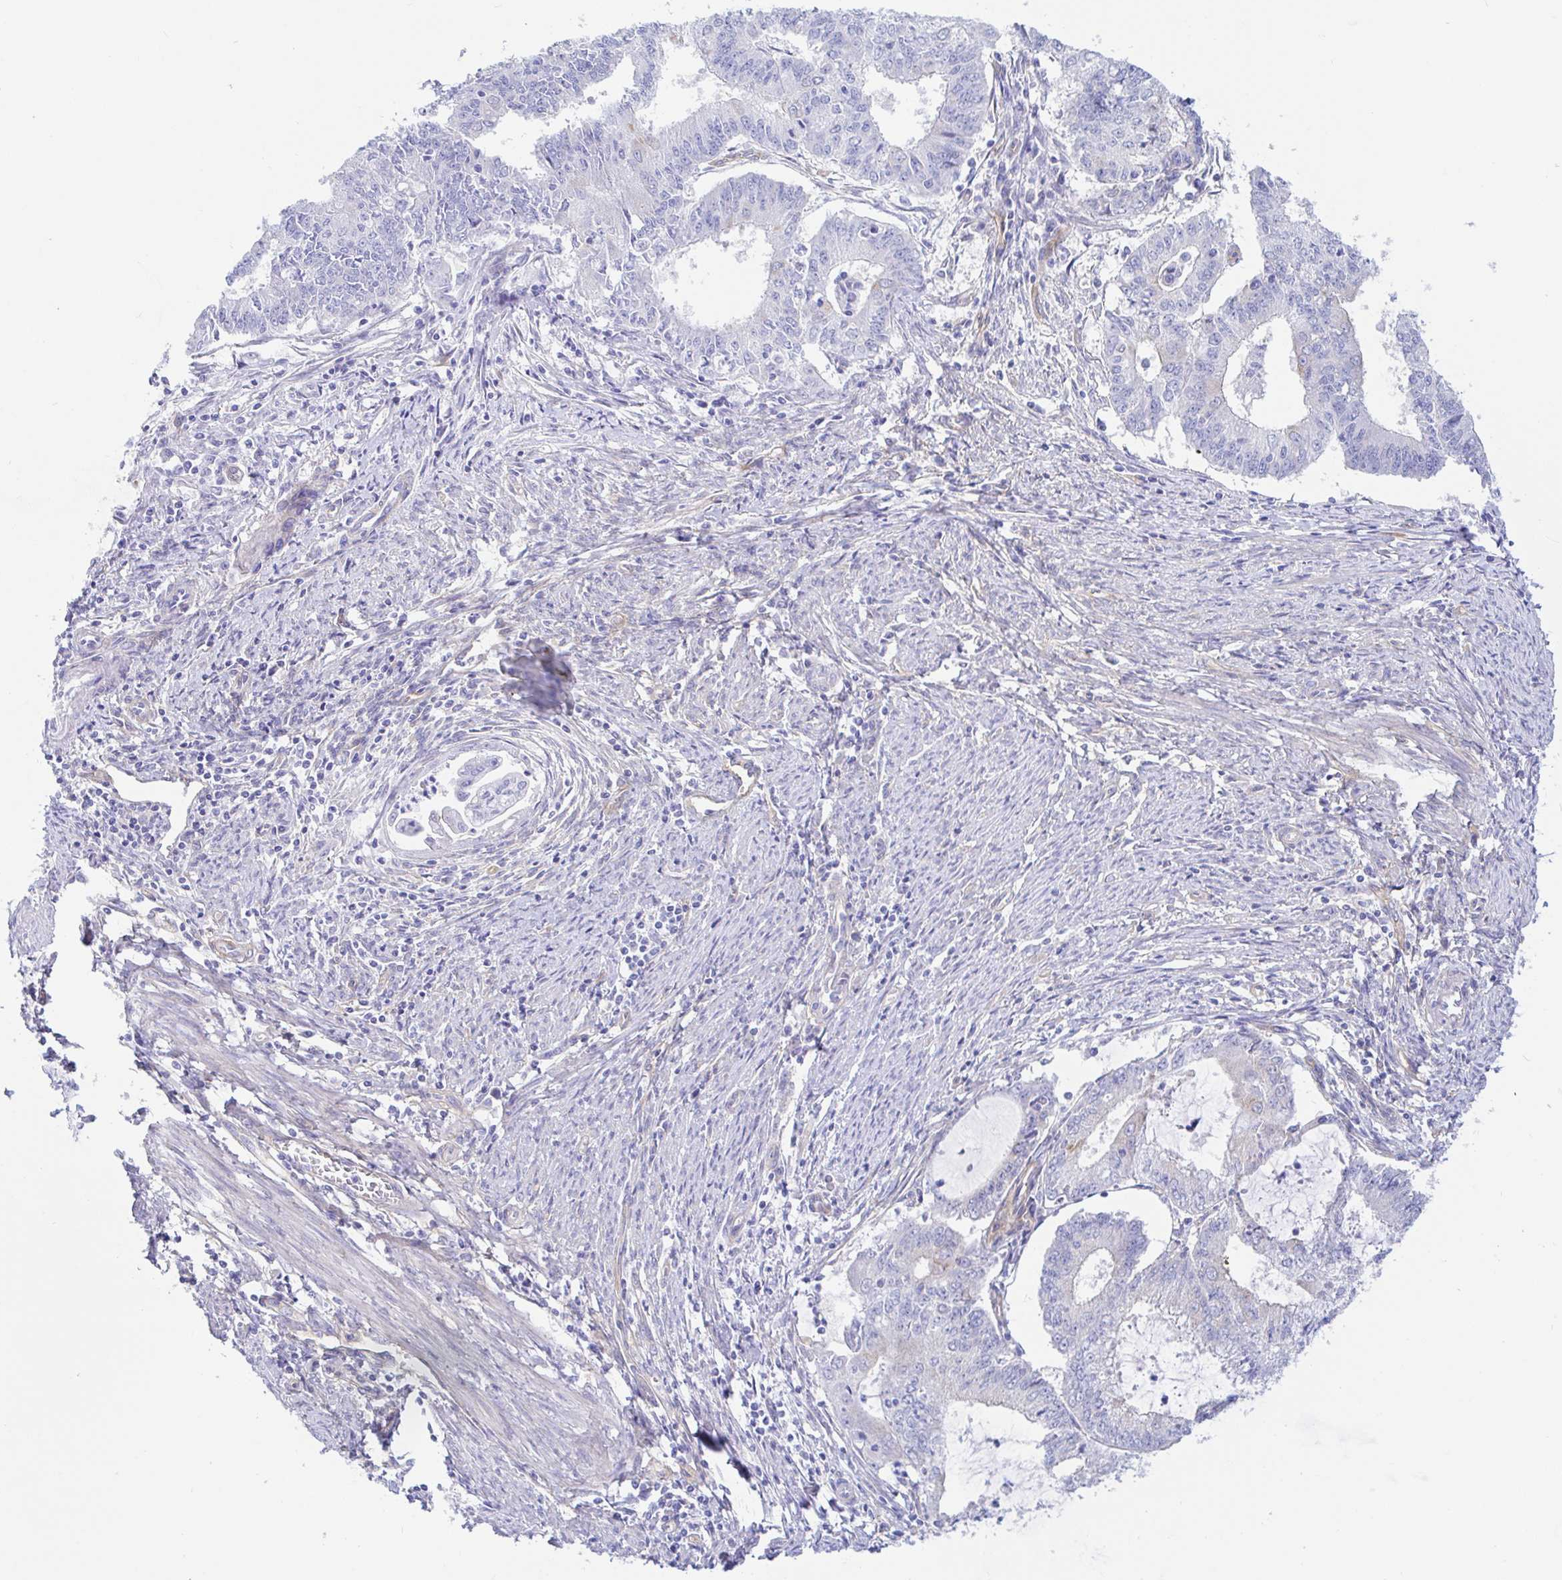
{"staining": {"intensity": "negative", "quantity": "none", "location": "none"}, "tissue": "endometrial cancer", "cell_type": "Tumor cells", "image_type": "cancer", "snomed": [{"axis": "morphology", "description": "Adenocarcinoma, NOS"}, {"axis": "topography", "description": "Endometrium"}], "caption": "Immunohistochemistry (IHC) of endometrial cancer demonstrates no staining in tumor cells.", "gene": "ARL4D", "patient": {"sex": "female", "age": 61}}